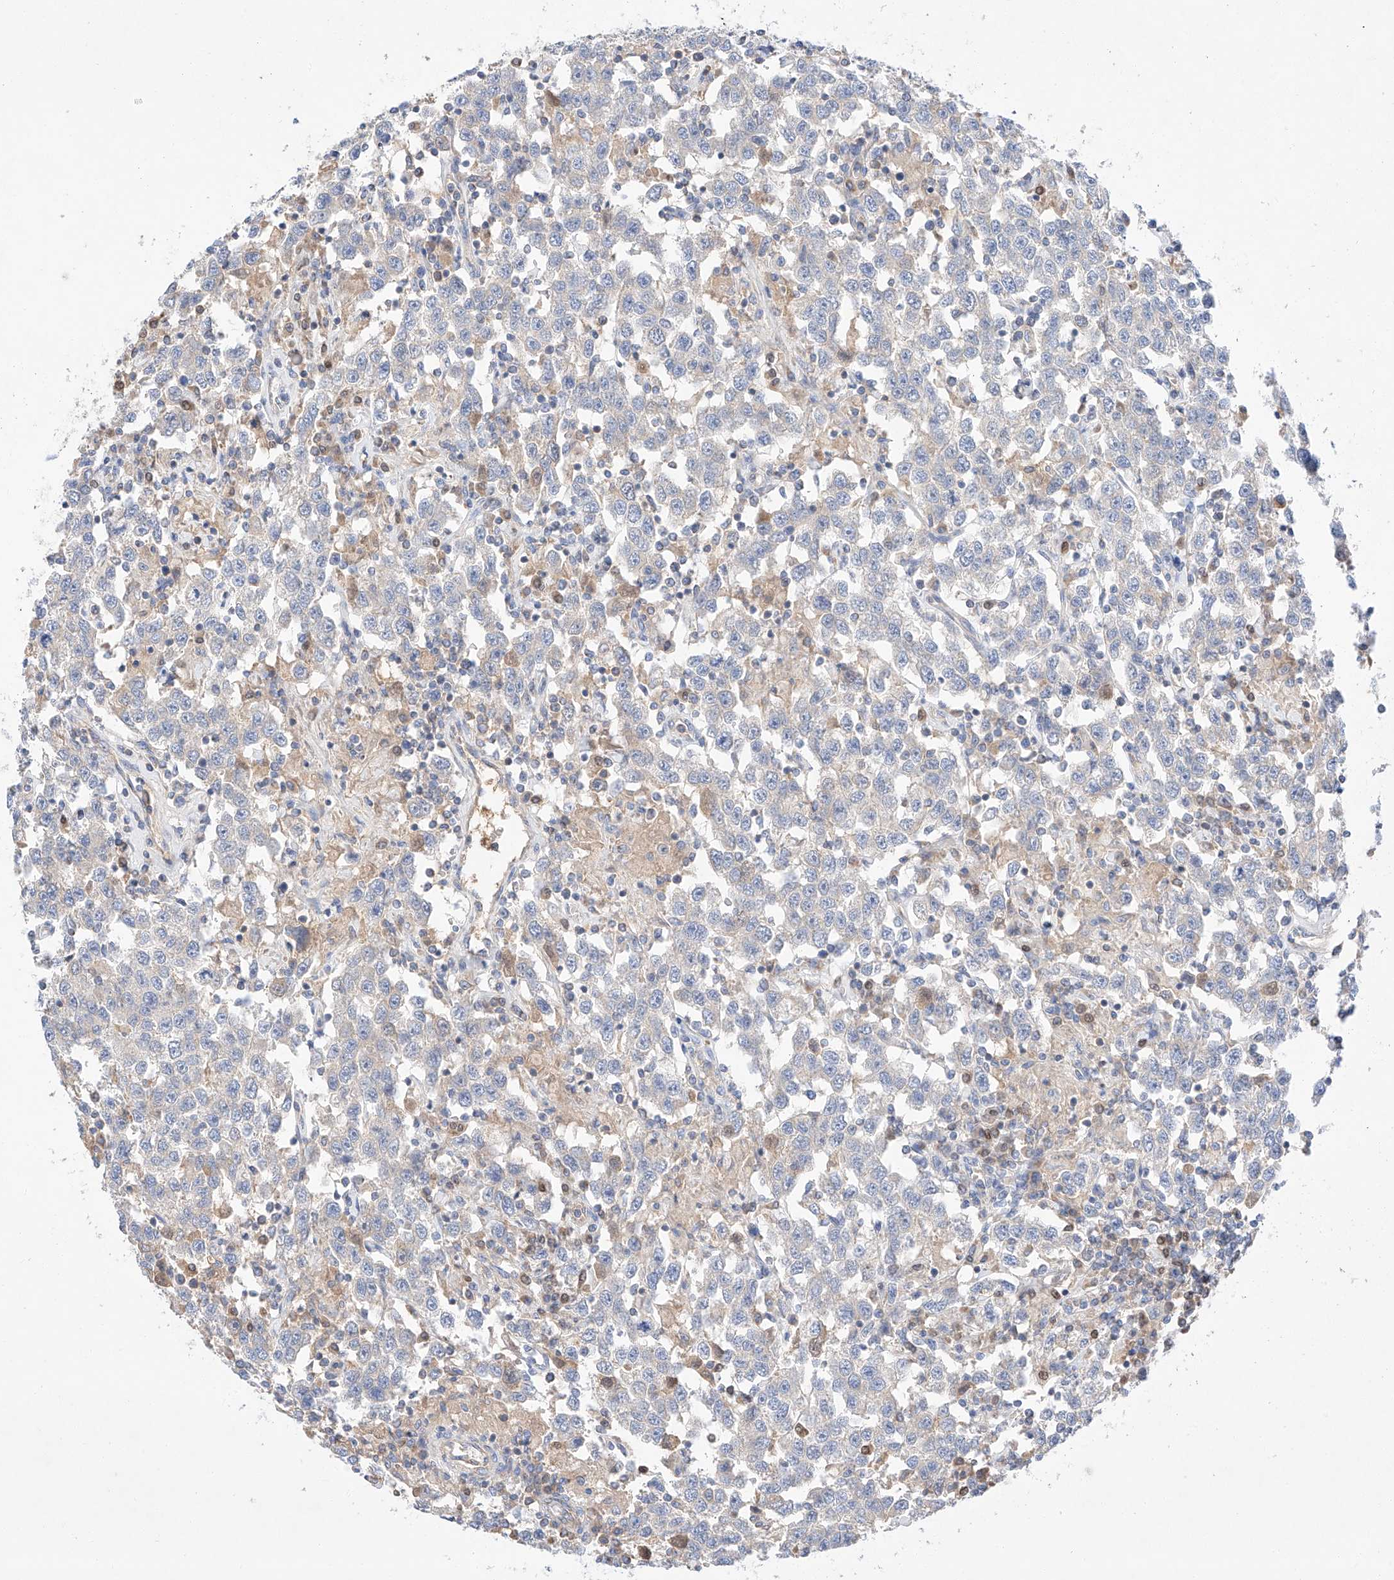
{"staining": {"intensity": "weak", "quantity": "<25%", "location": "cytoplasmic/membranous"}, "tissue": "testis cancer", "cell_type": "Tumor cells", "image_type": "cancer", "snomed": [{"axis": "morphology", "description": "Seminoma, NOS"}, {"axis": "topography", "description": "Testis"}], "caption": "DAB immunohistochemical staining of human testis cancer (seminoma) displays no significant positivity in tumor cells. The staining was performed using DAB (3,3'-diaminobenzidine) to visualize the protein expression in brown, while the nuclei were stained in blue with hematoxylin (Magnification: 20x).", "gene": "C6orf118", "patient": {"sex": "male", "age": 41}}